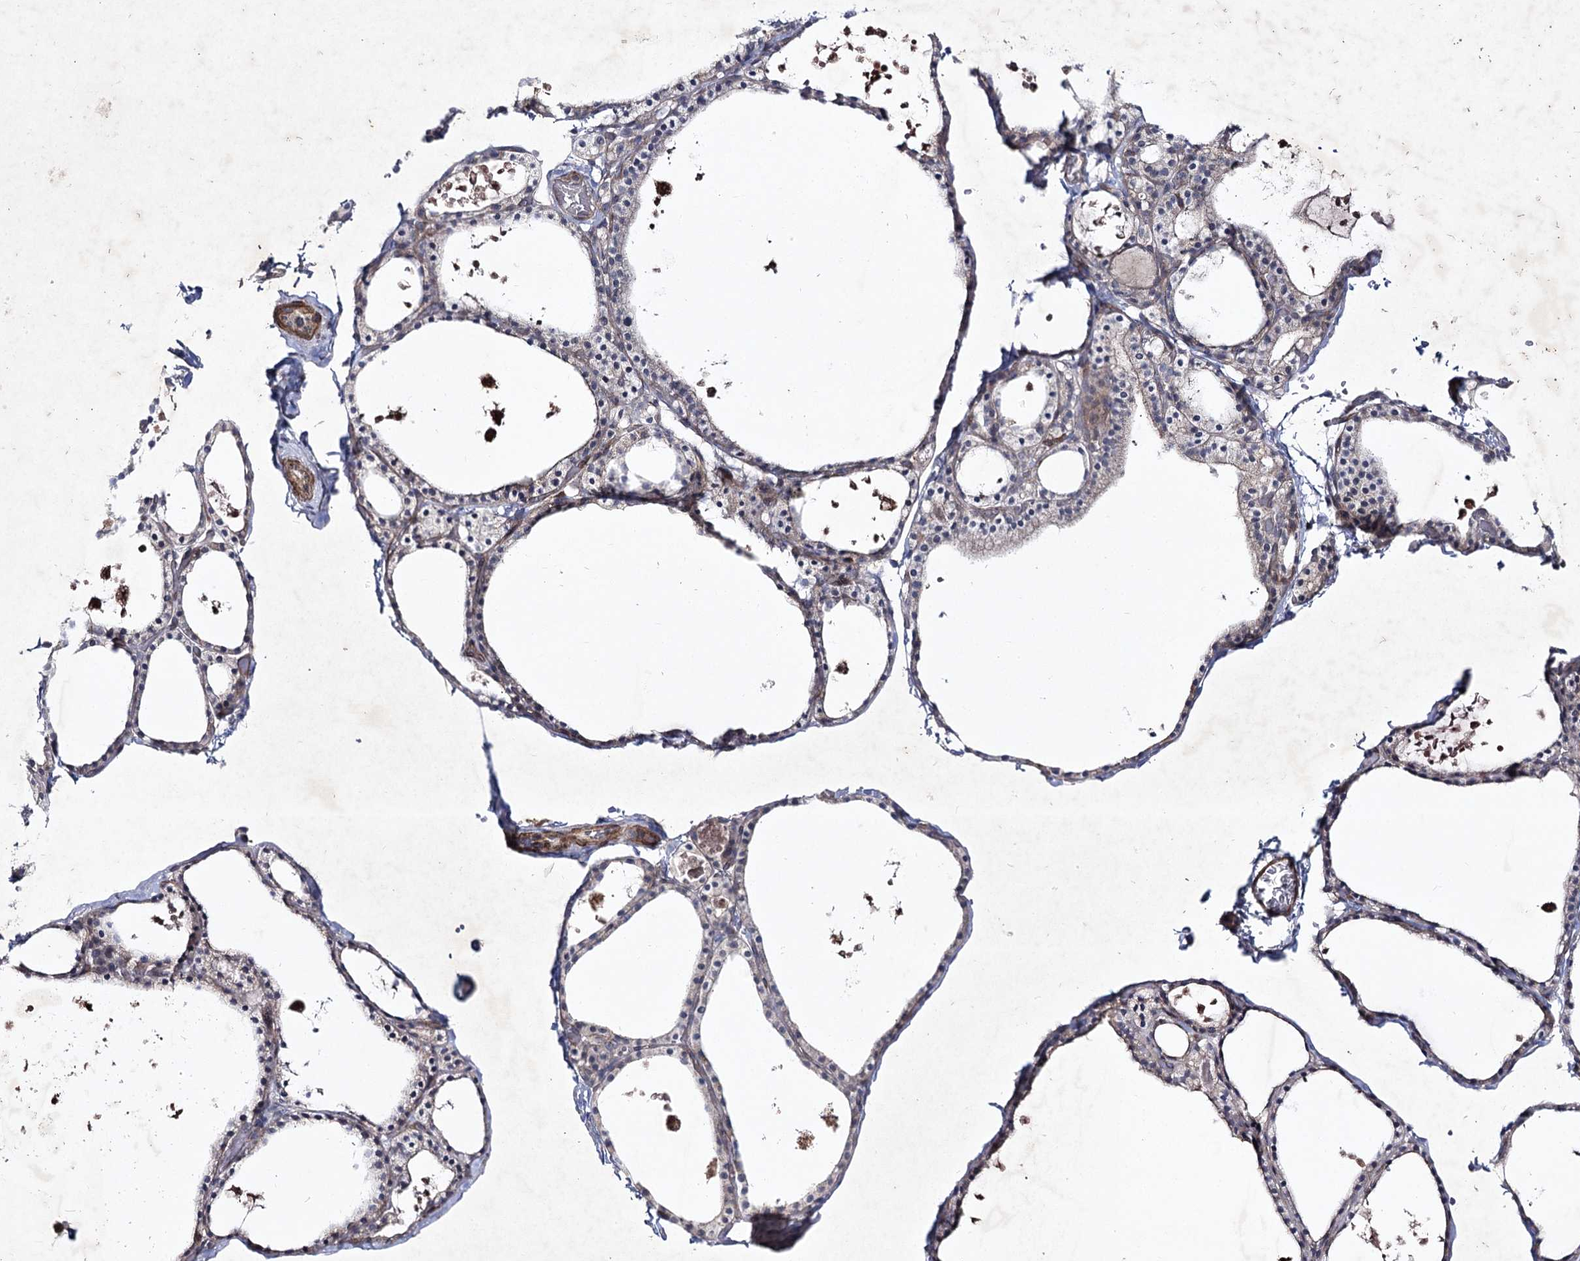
{"staining": {"intensity": "weak", "quantity": "25%-75%", "location": "cytoplasmic/membranous"}, "tissue": "thyroid gland", "cell_type": "Glandular cells", "image_type": "normal", "snomed": [{"axis": "morphology", "description": "Normal tissue, NOS"}, {"axis": "topography", "description": "Thyroid gland"}], "caption": "The photomicrograph shows a brown stain indicating the presence of a protein in the cytoplasmic/membranous of glandular cells in thyroid gland. The protein is stained brown, and the nuclei are stained in blue (DAB IHC with brightfield microscopy, high magnification).", "gene": "CIB2", "patient": {"sex": "male", "age": 56}}